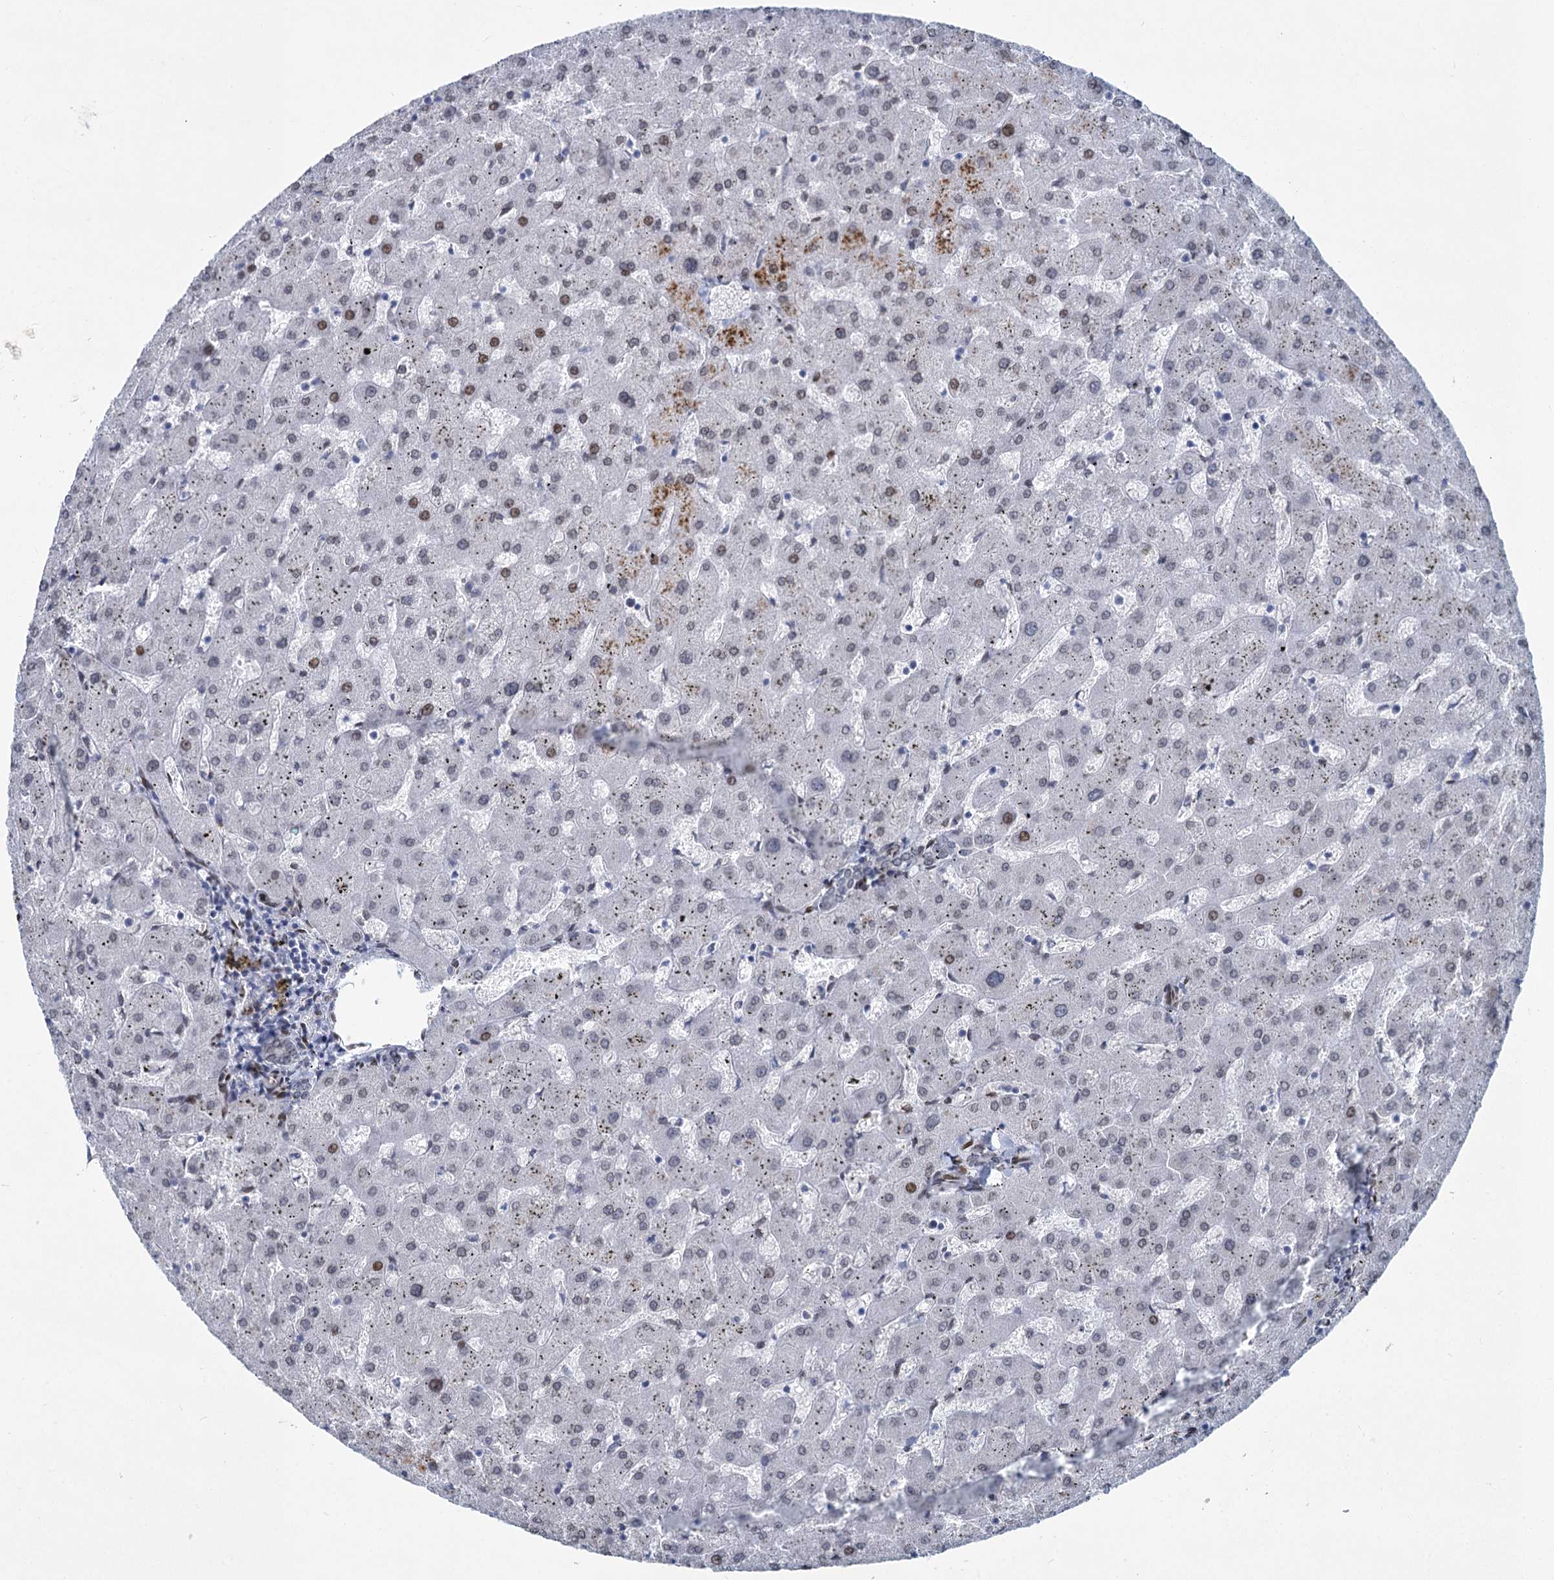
{"staining": {"intensity": "weak", "quantity": "25%-75%", "location": "cytoplasmic/membranous,nuclear"}, "tissue": "liver", "cell_type": "Cholangiocytes", "image_type": "normal", "snomed": [{"axis": "morphology", "description": "Normal tissue, NOS"}, {"axis": "topography", "description": "Liver"}], "caption": "High-magnification brightfield microscopy of normal liver stained with DAB (3,3'-diaminobenzidine) (brown) and counterstained with hematoxylin (blue). cholangiocytes exhibit weak cytoplasmic/membranous,nuclear positivity is identified in about25%-75% of cells. (brown staining indicates protein expression, while blue staining denotes nuclei).", "gene": "PRSS35", "patient": {"sex": "female", "age": 63}}